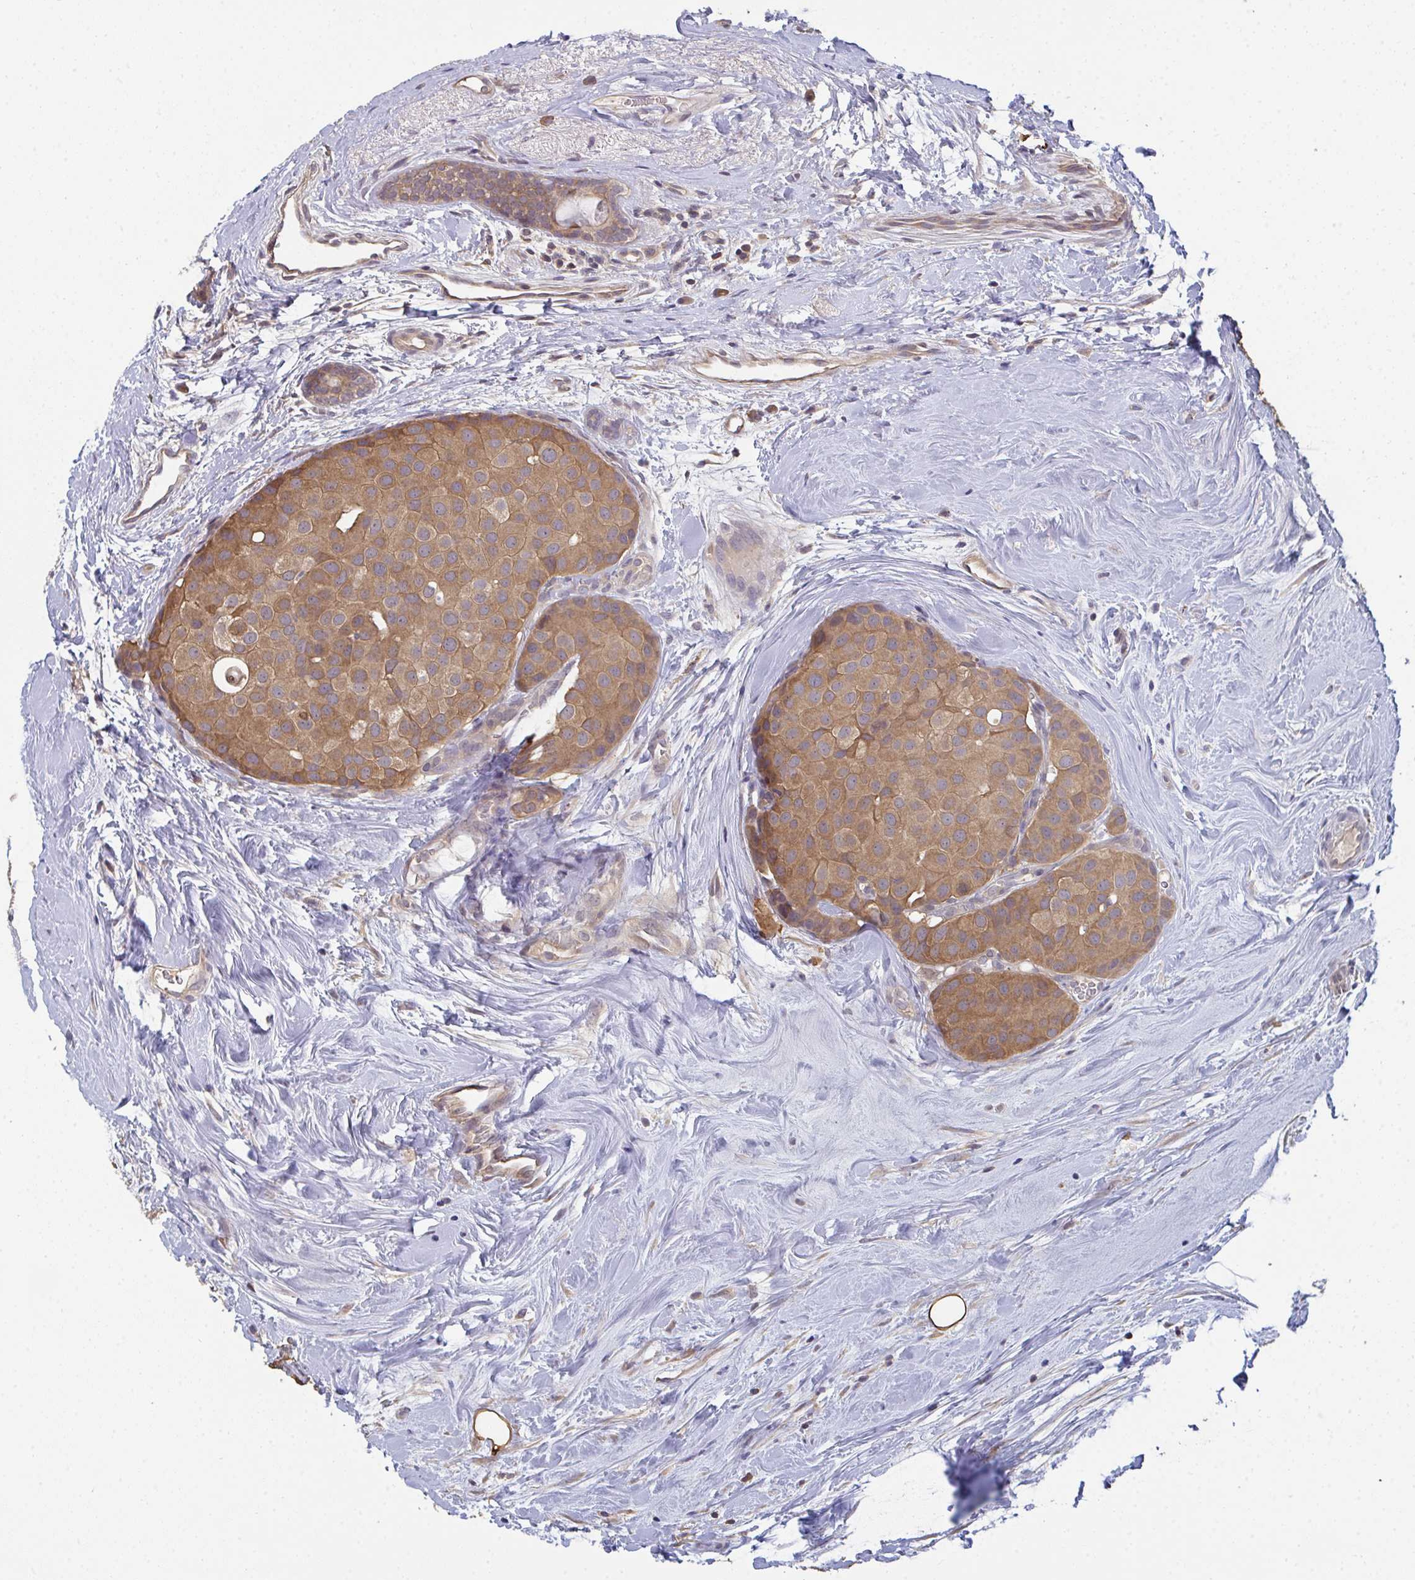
{"staining": {"intensity": "moderate", "quantity": ">75%", "location": "cytoplasmic/membranous"}, "tissue": "breast cancer", "cell_type": "Tumor cells", "image_type": "cancer", "snomed": [{"axis": "morphology", "description": "Duct carcinoma"}, {"axis": "topography", "description": "Breast"}], "caption": "Protein staining by immunohistochemistry shows moderate cytoplasmic/membranous staining in approximately >75% of tumor cells in breast cancer.", "gene": "TTC9C", "patient": {"sex": "female", "age": 70}}